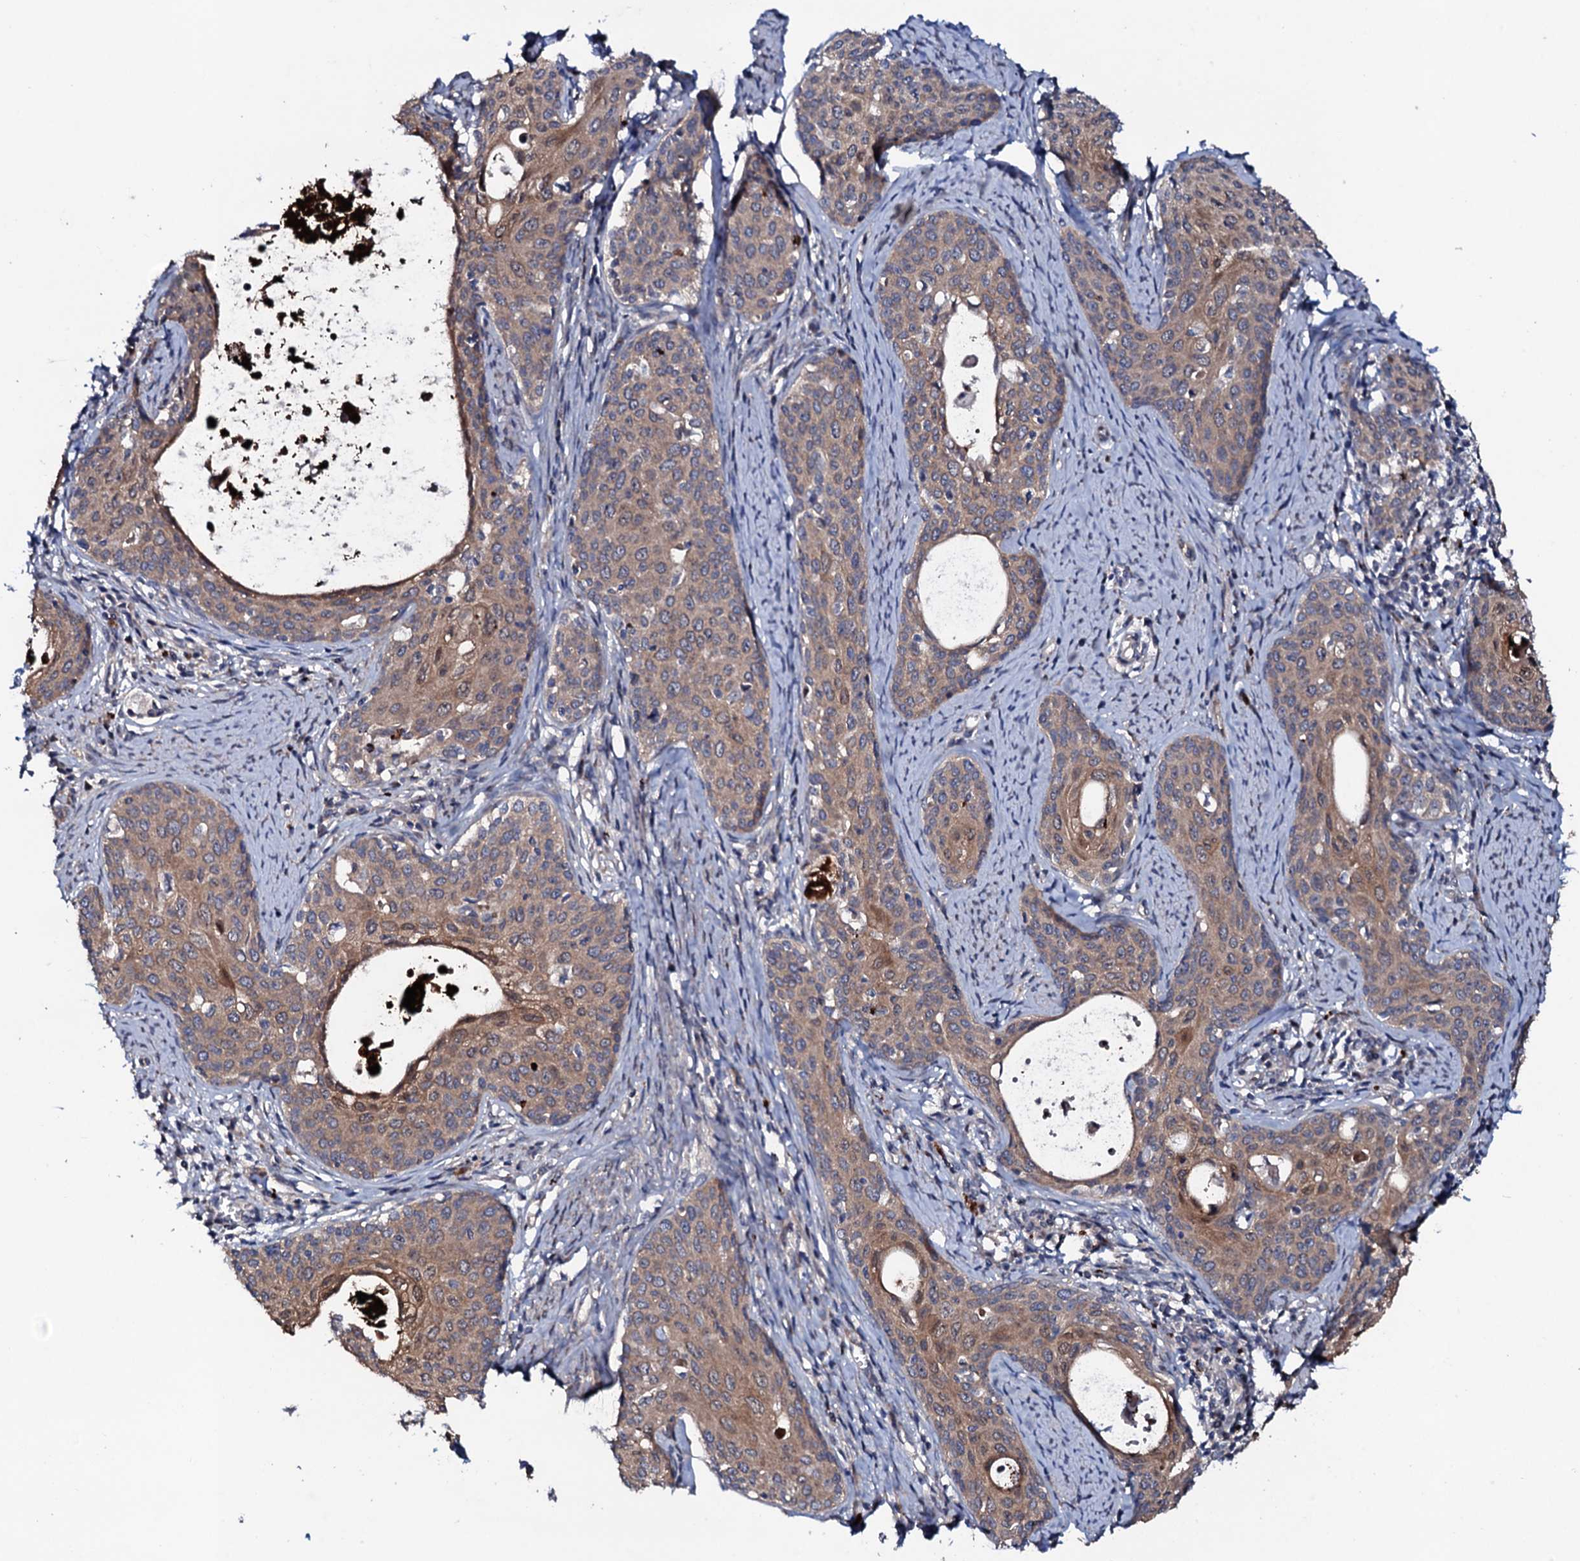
{"staining": {"intensity": "moderate", "quantity": ">75%", "location": "cytoplasmic/membranous"}, "tissue": "cervical cancer", "cell_type": "Tumor cells", "image_type": "cancer", "snomed": [{"axis": "morphology", "description": "Squamous cell carcinoma, NOS"}, {"axis": "topography", "description": "Cervix"}], "caption": "Tumor cells demonstrate moderate cytoplasmic/membranous expression in about >75% of cells in cervical cancer.", "gene": "COG6", "patient": {"sex": "female", "age": 52}}